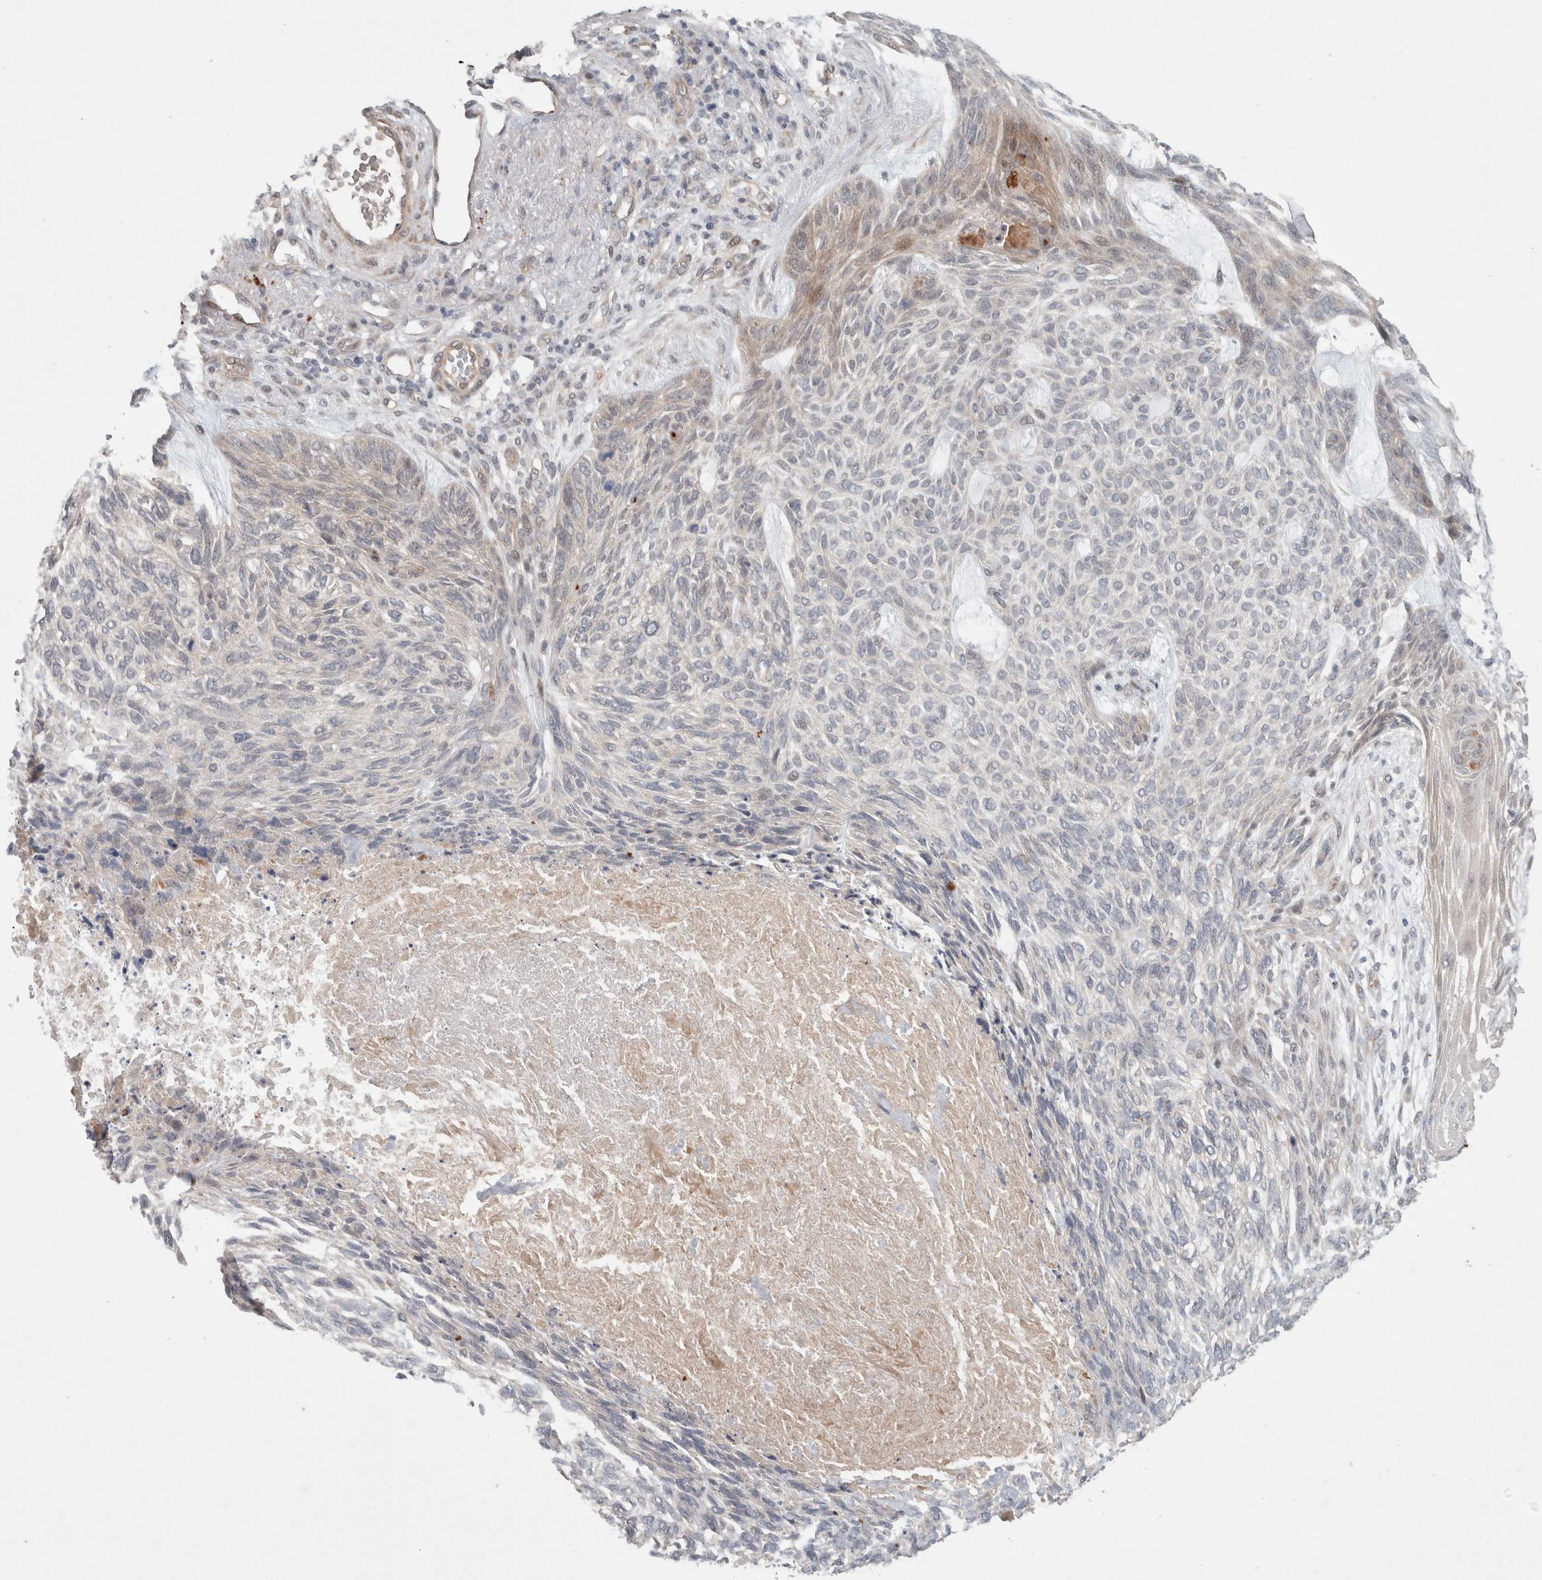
{"staining": {"intensity": "negative", "quantity": "none", "location": "none"}, "tissue": "skin cancer", "cell_type": "Tumor cells", "image_type": "cancer", "snomed": [{"axis": "morphology", "description": "Basal cell carcinoma"}, {"axis": "topography", "description": "Skin"}], "caption": "Photomicrograph shows no protein expression in tumor cells of skin basal cell carcinoma tissue. Nuclei are stained in blue.", "gene": "RASAL2", "patient": {"sex": "male", "age": 55}}